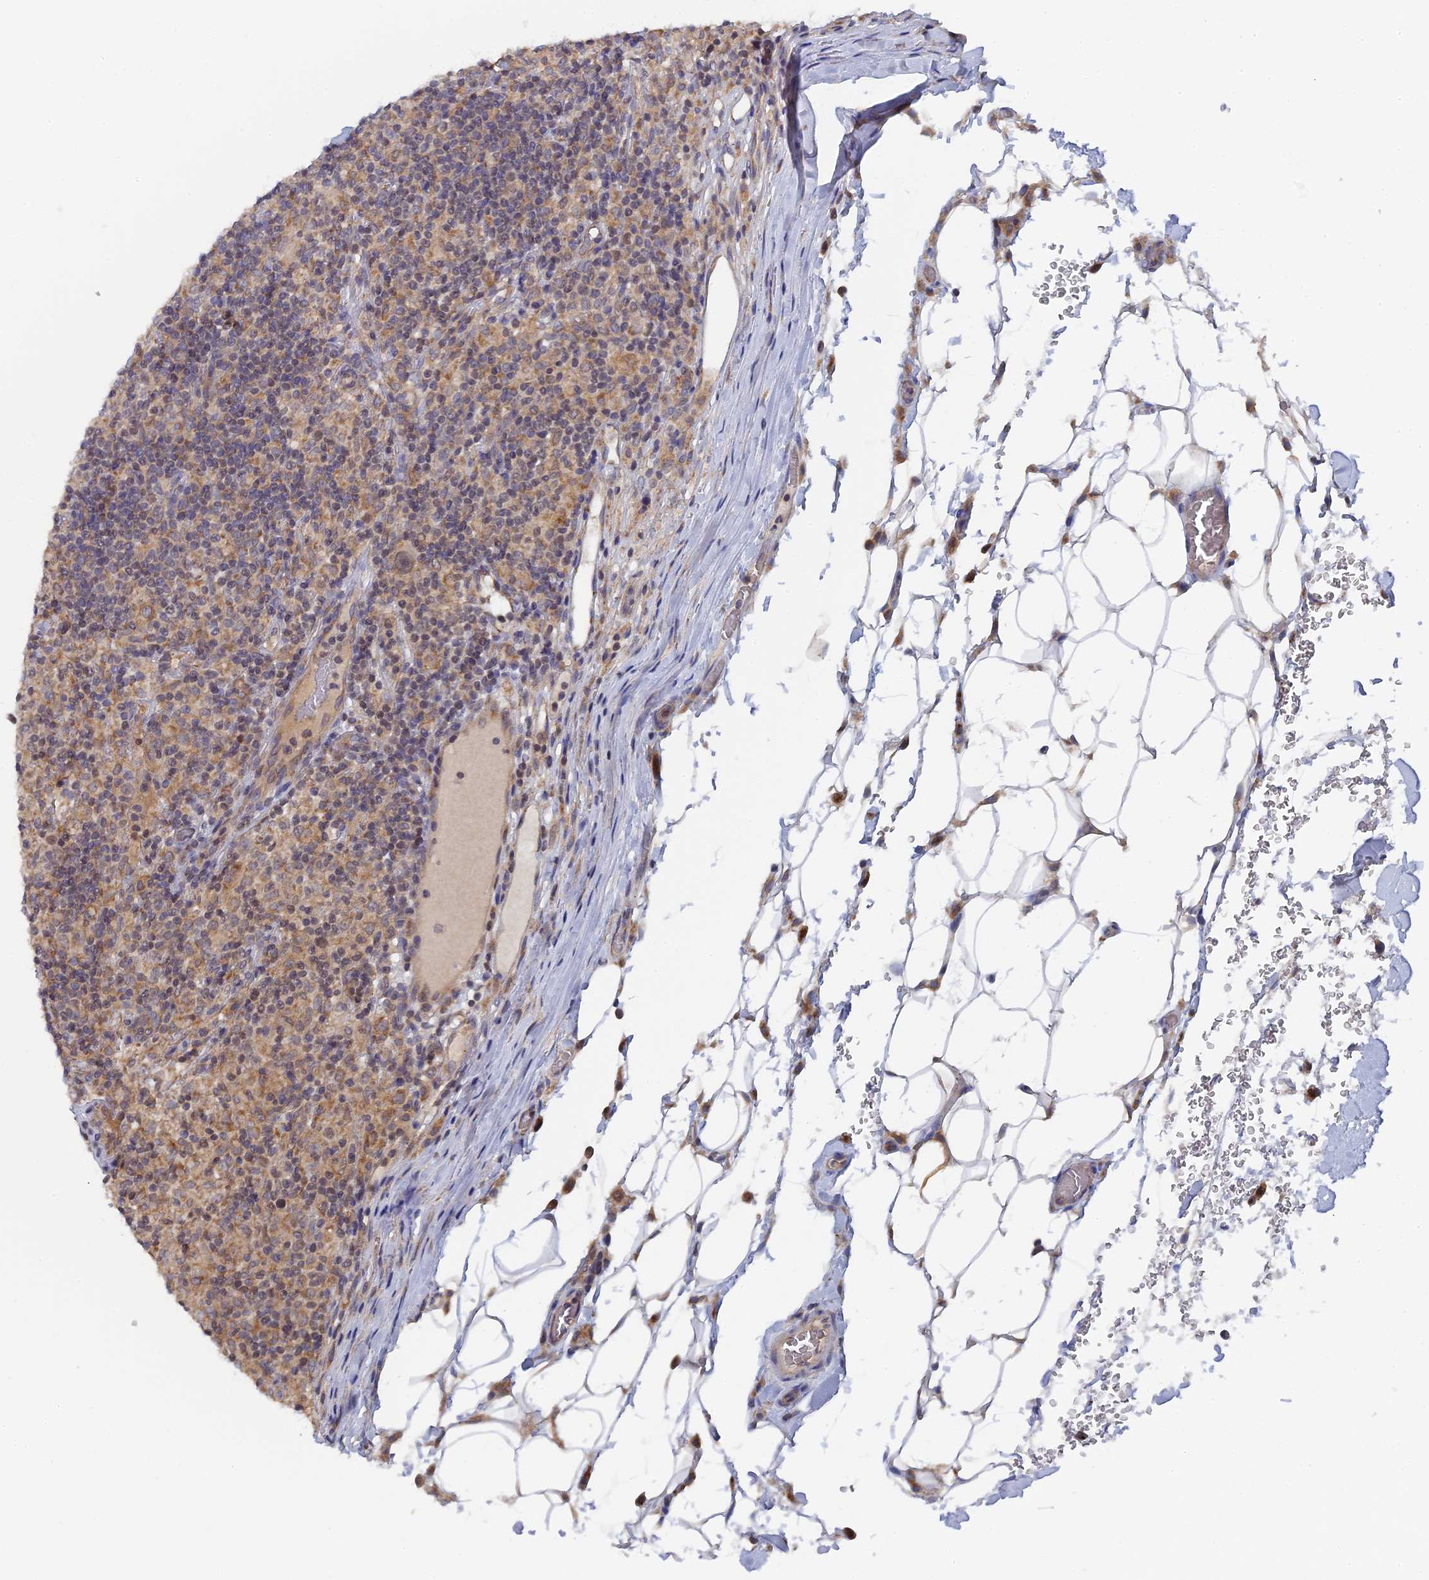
{"staining": {"intensity": "weak", "quantity": "25%-75%", "location": "cytoplasmic/membranous,nuclear"}, "tissue": "lymphoma", "cell_type": "Tumor cells", "image_type": "cancer", "snomed": [{"axis": "morphology", "description": "Hodgkin's disease, NOS"}, {"axis": "topography", "description": "Lymph node"}], "caption": "Immunohistochemical staining of Hodgkin's disease exhibits low levels of weak cytoplasmic/membranous and nuclear protein positivity in approximately 25%-75% of tumor cells.", "gene": "MIGA2", "patient": {"sex": "male", "age": 70}}